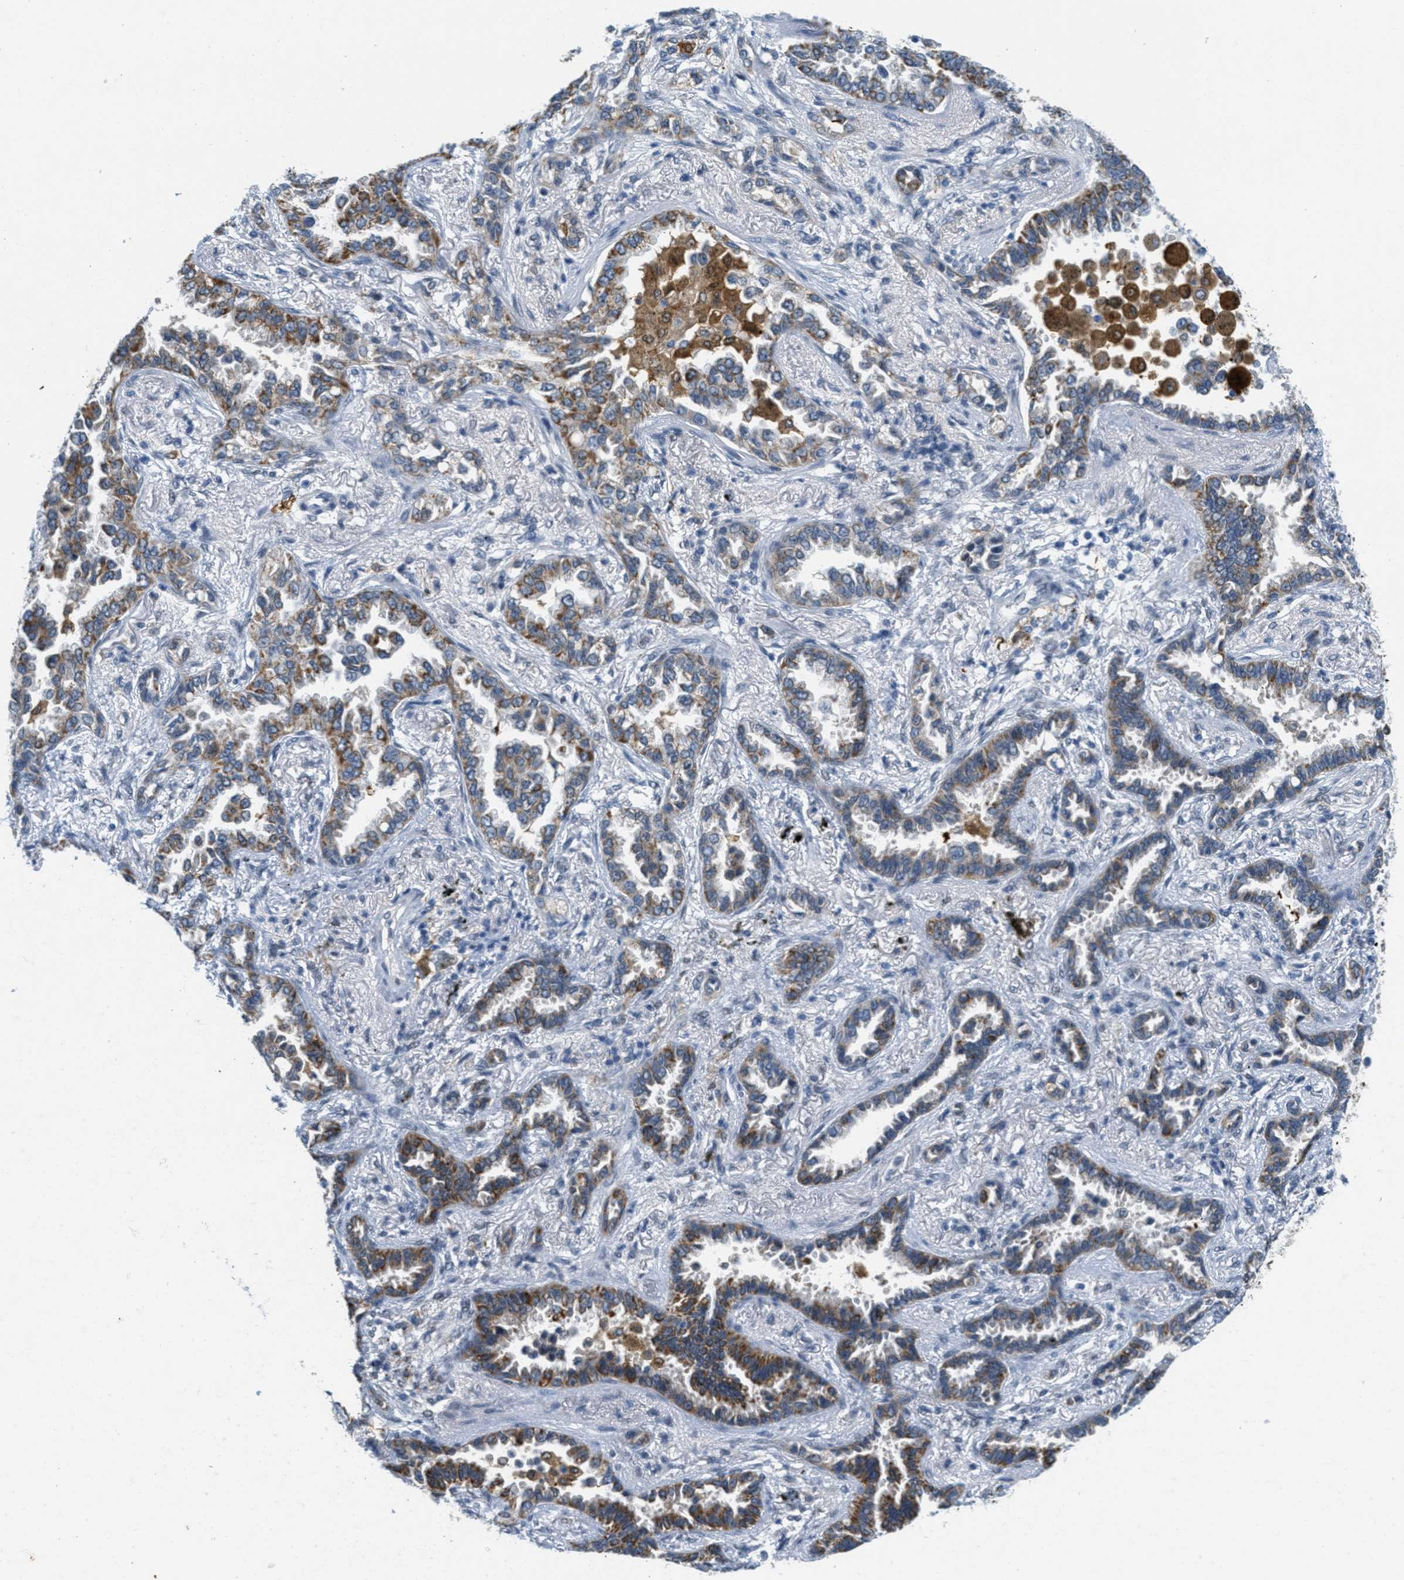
{"staining": {"intensity": "strong", "quantity": ">75%", "location": "cytoplasmic/membranous"}, "tissue": "lung cancer", "cell_type": "Tumor cells", "image_type": "cancer", "snomed": [{"axis": "morphology", "description": "Adenocarcinoma, NOS"}, {"axis": "topography", "description": "Lung"}], "caption": "Strong cytoplasmic/membranous protein staining is identified in about >75% of tumor cells in lung cancer.", "gene": "HS3ST2", "patient": {"sex": "male", "age": 59}}